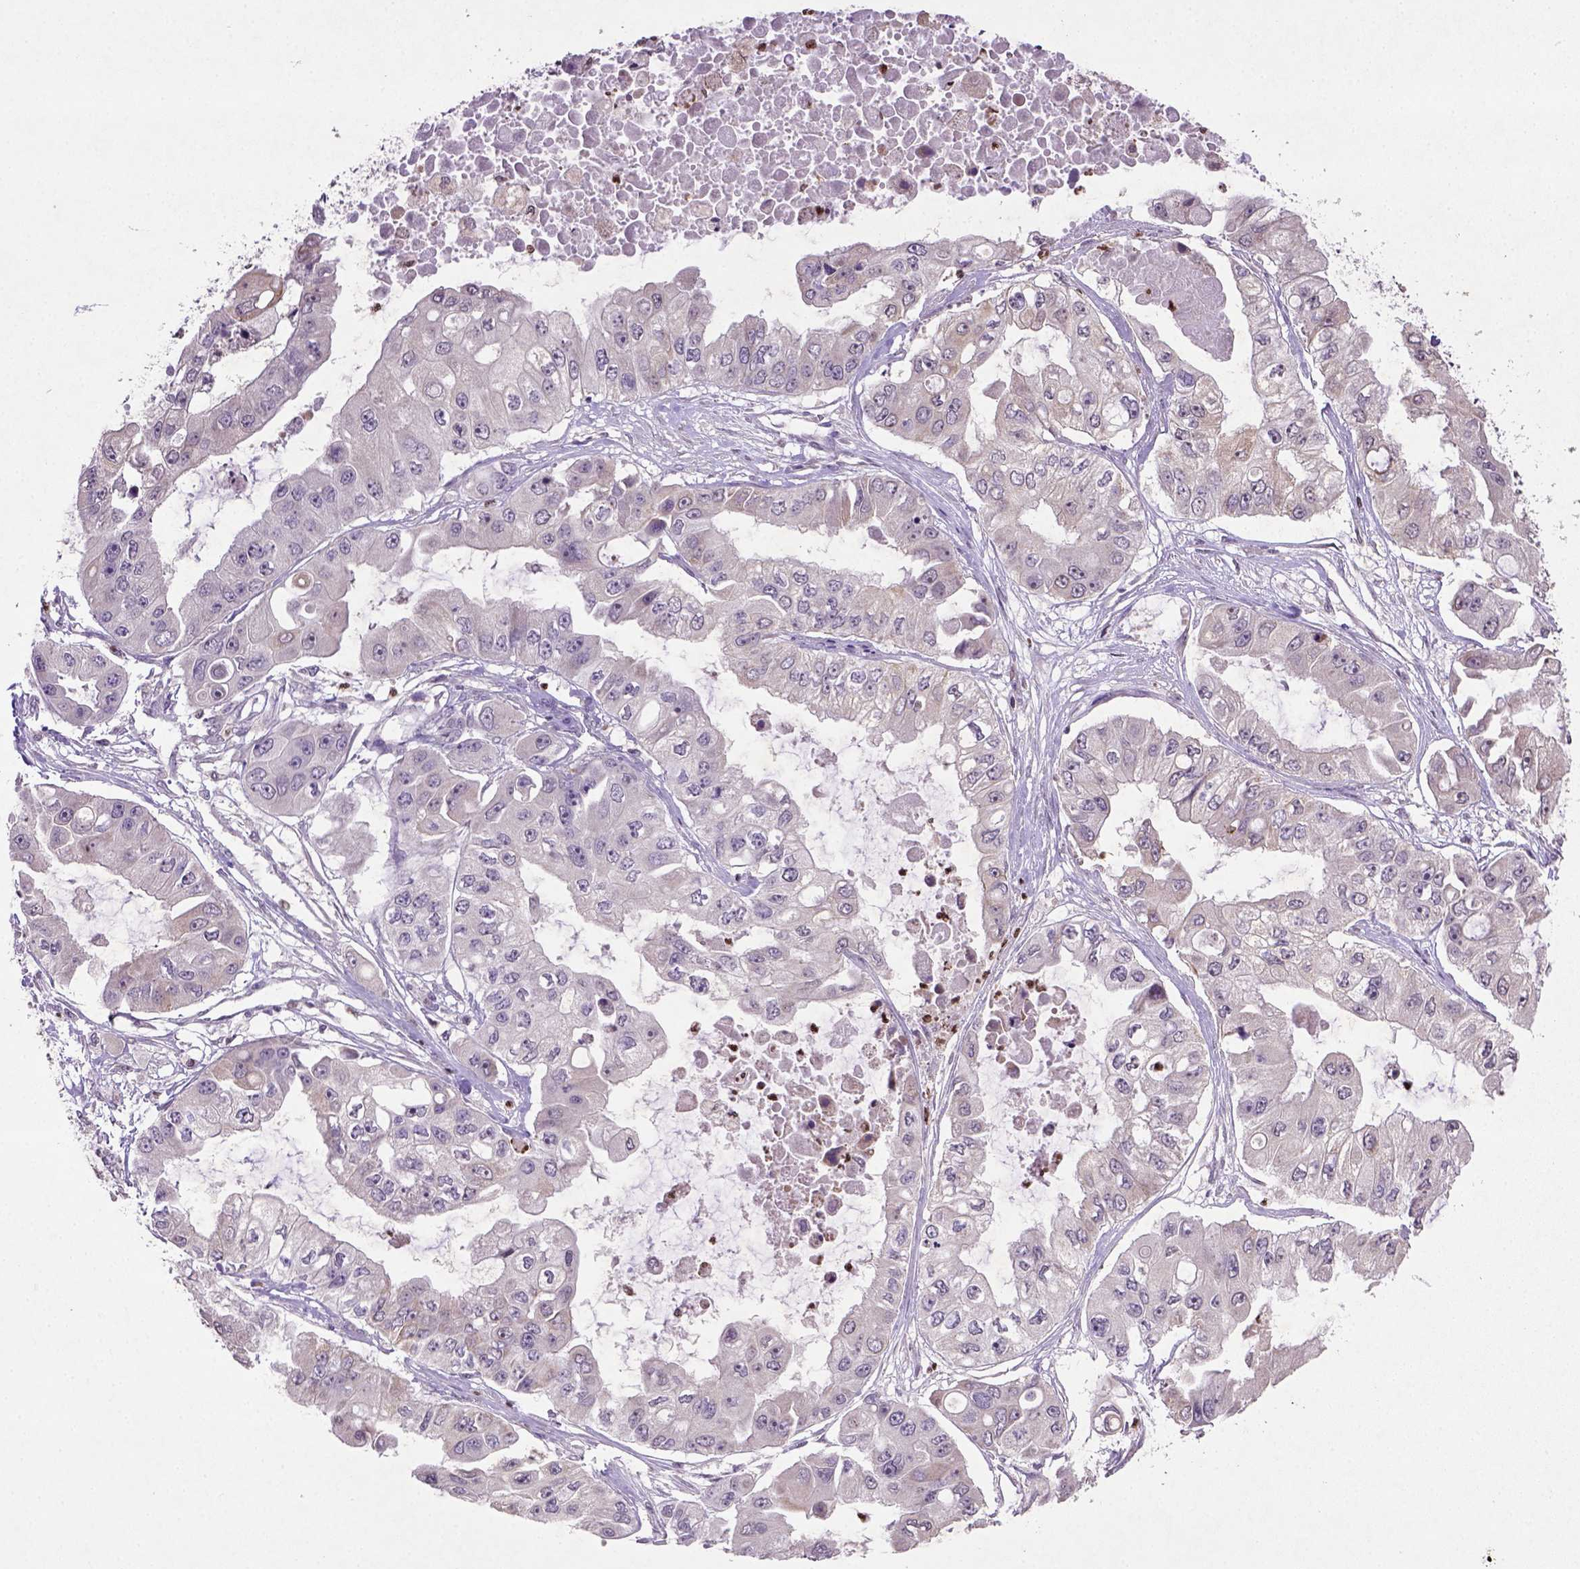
{"staining": {"intensity": "negative", "quantity": "none", "location": "none"}, "tissue": "ovarian cancer", "cell_type": "Tumor cells", "image_type": "cancer", "snomed": [{"axis": "morphology", "description": "Cystadenocarcinoma, serous, NOS"}, {"axis": "topography", "description": "Ovary"}], "caption": "Serous cystadenocarcinoma (ovarian) was stained to show a protein in brown. There is no significant expression in tumor cells.", "gene": "NUDT3", "patient": {"sex": "female", "age": 56}}